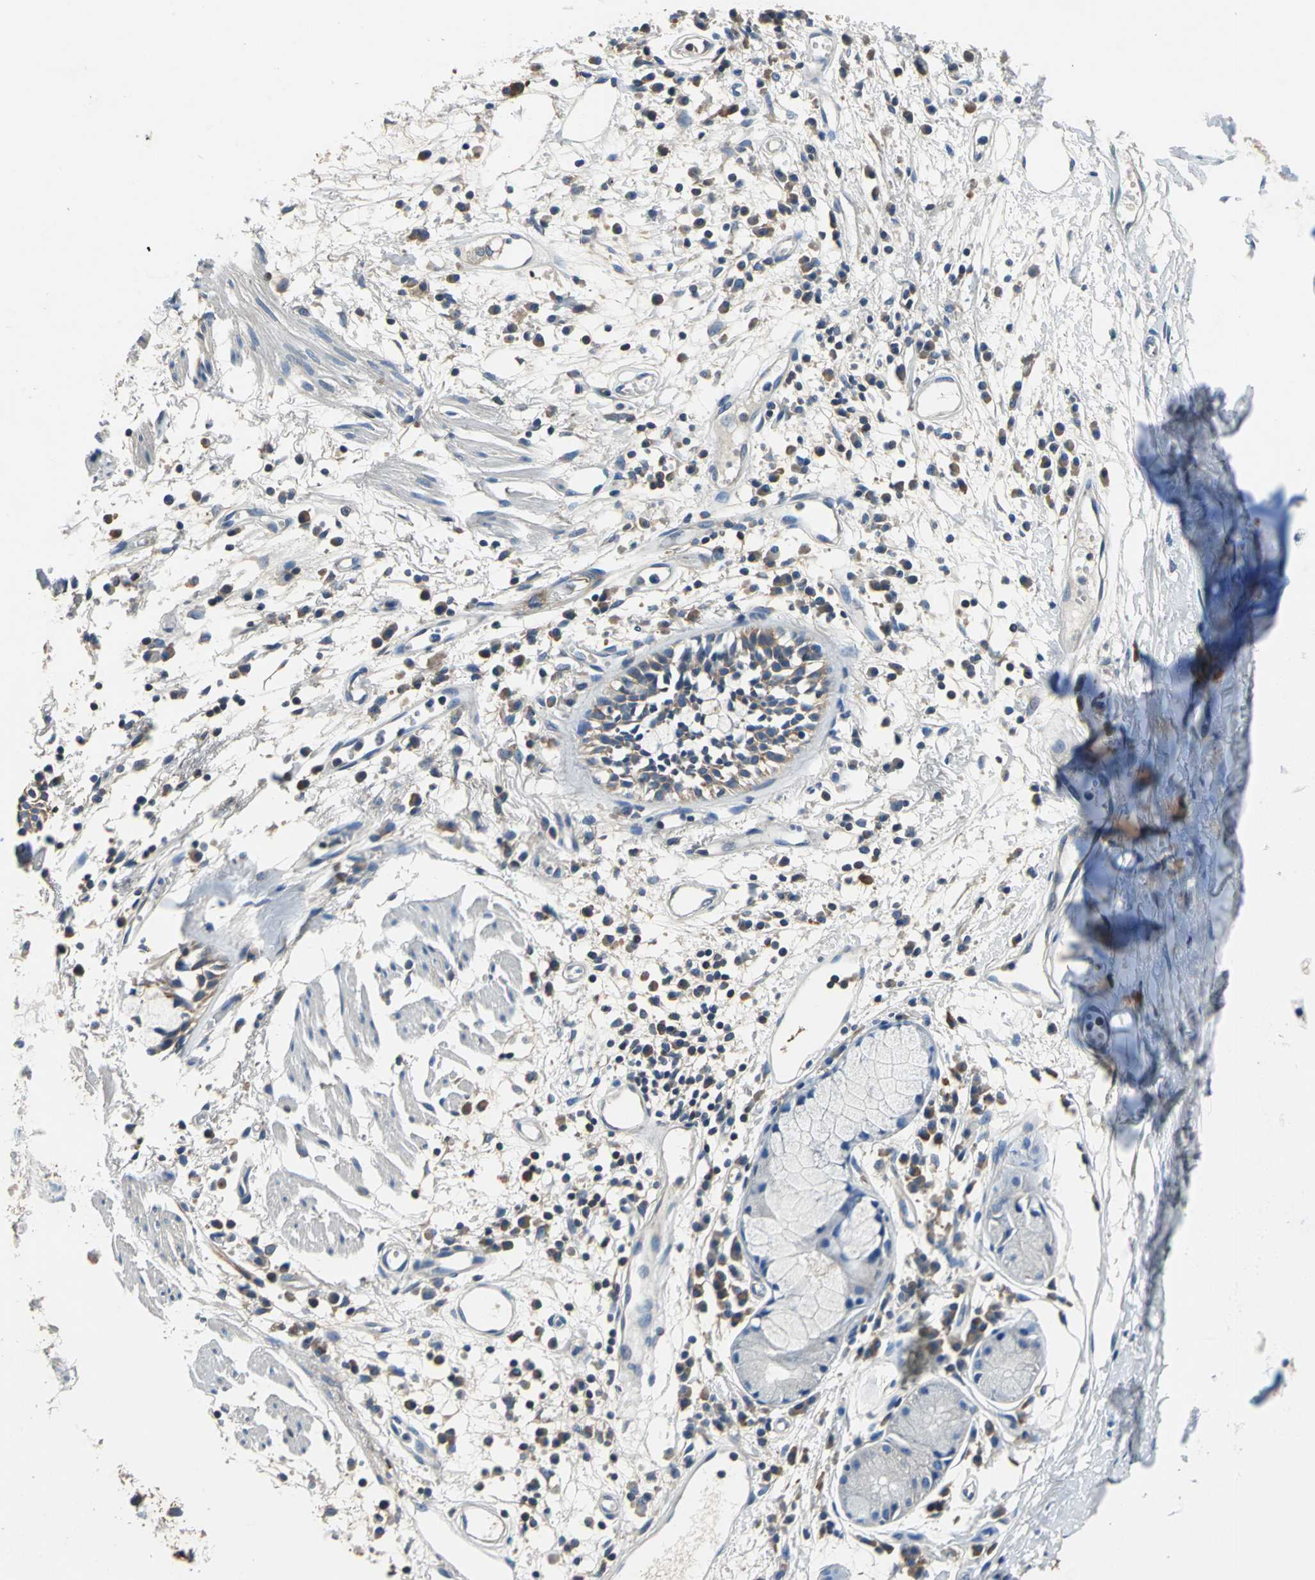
{"staining": {"intensity": "weak", "quantity": ">75%", "location": "cytoplasmic/membranous"}, "tissue": "adipose tissue", "cell_type": "Adipocytes", "image_type": "normal", "snomed": [{"axis": "morphology", "description": "Normal tissue, NOS"}, {"axis": "morphology", "description": "Adenocarcinoma, NOS"}, {"axis": "topography", "description": "Cartilage tissue"}, {"axis": "topography", "description": "Bronchus"}, {"axis": "topography", "description": "Lung"}], "caption": "The photomicrograph shows staining of benign adipose tissue, revealing weak cytoplasmic/membranous protein expression (brown color) within adipocytes. (DAB IHC with brightfield microscopy, high magnification).", "gene": "PRKCA", "patient": {"sex": "female", "age": 67}}